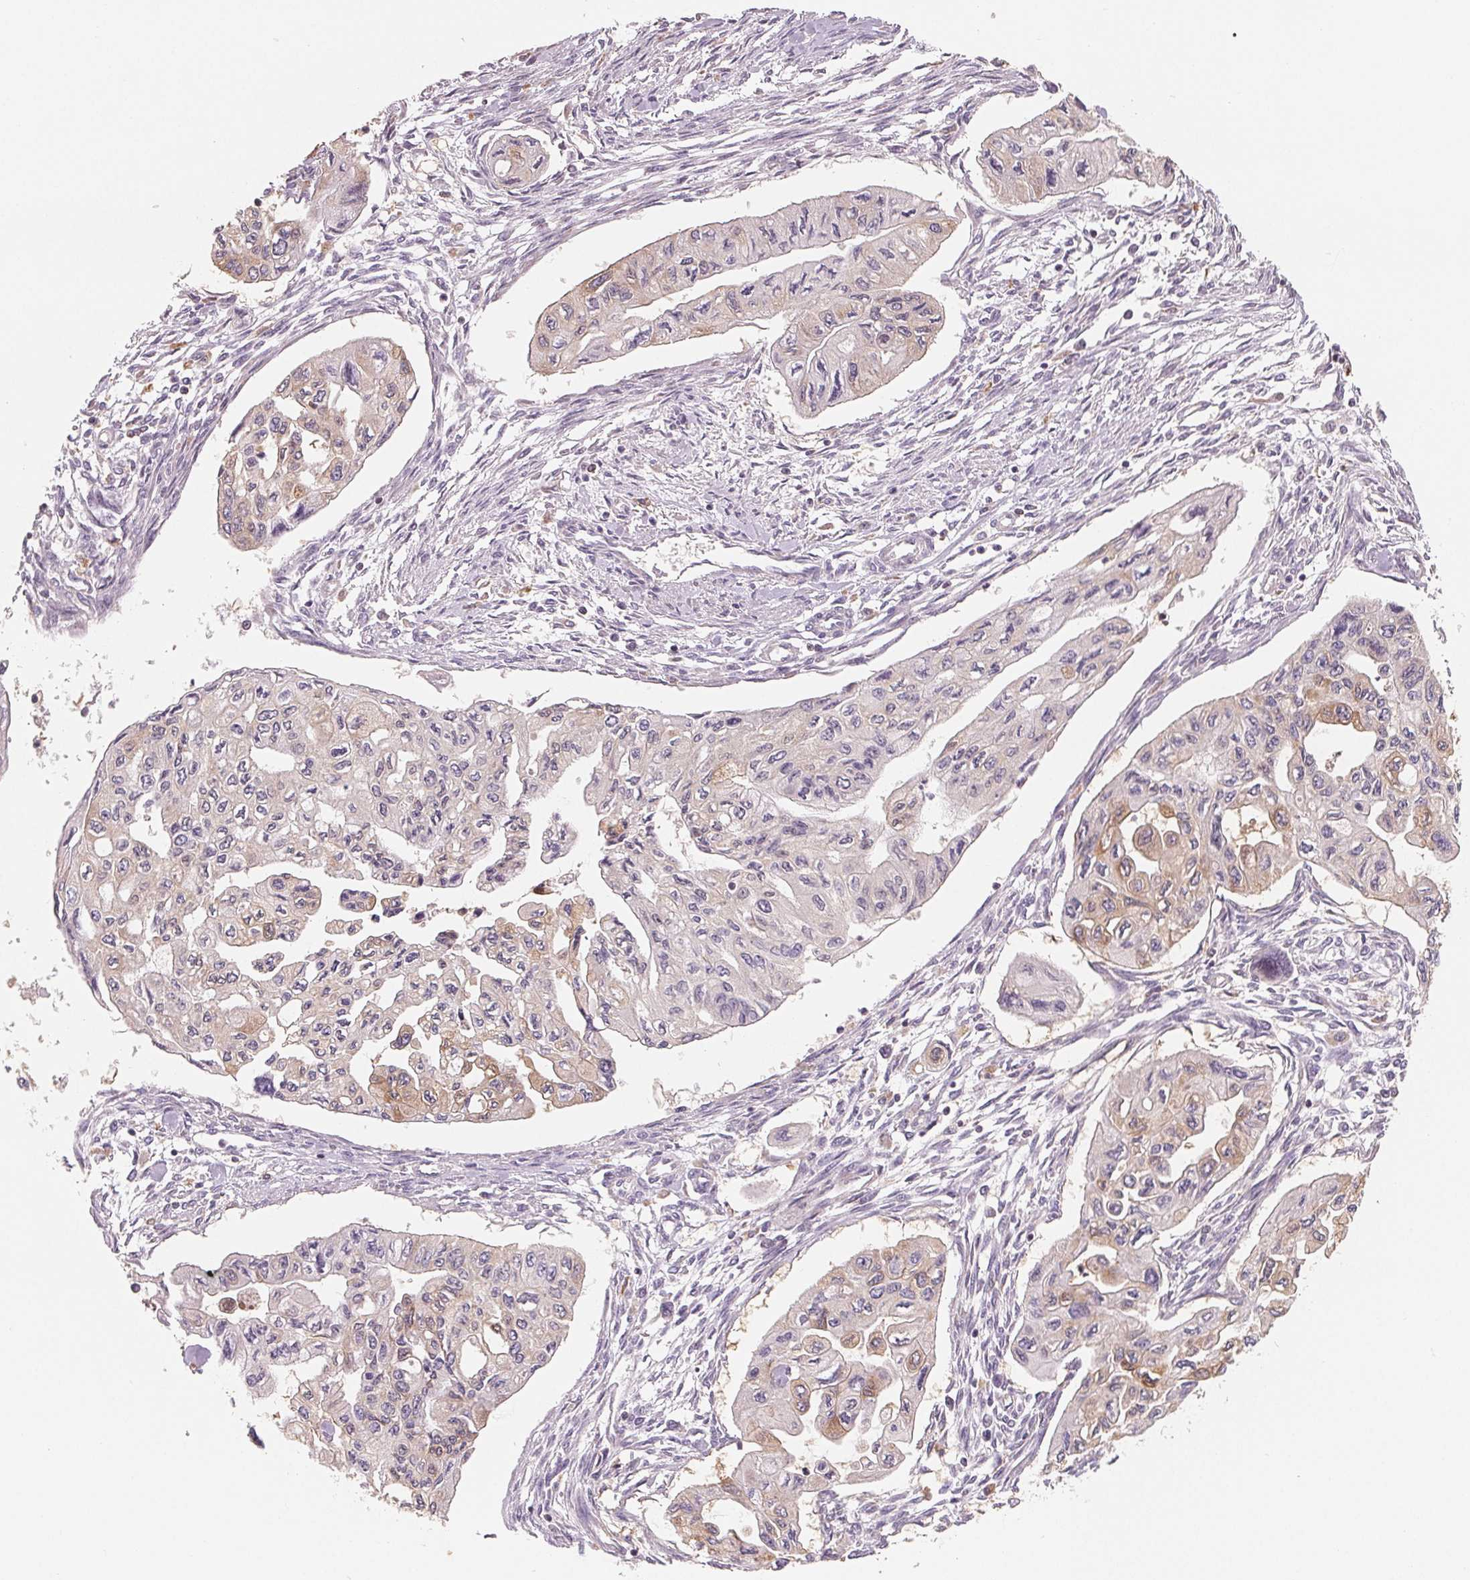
{"staining": {"intensity": "weak", "quantity": "<25%", "location": "cytoplasmic/membranous"}, "tissue": "pancreatic cancer", "cell_type": "Tumor cells", "image_type": "cancer", "snomed": [{"axis": "morphology", "description": "Adenocarcinoma, NOS"}, {"axis": "topography", "description": "Pancreas"}], "caption": "Immunohistochemical staining of pancreatic cancer displays no significant positivity in tumor cells.", "gene": "VTCN1", "patient": {"sex": "female", "age": 76}}